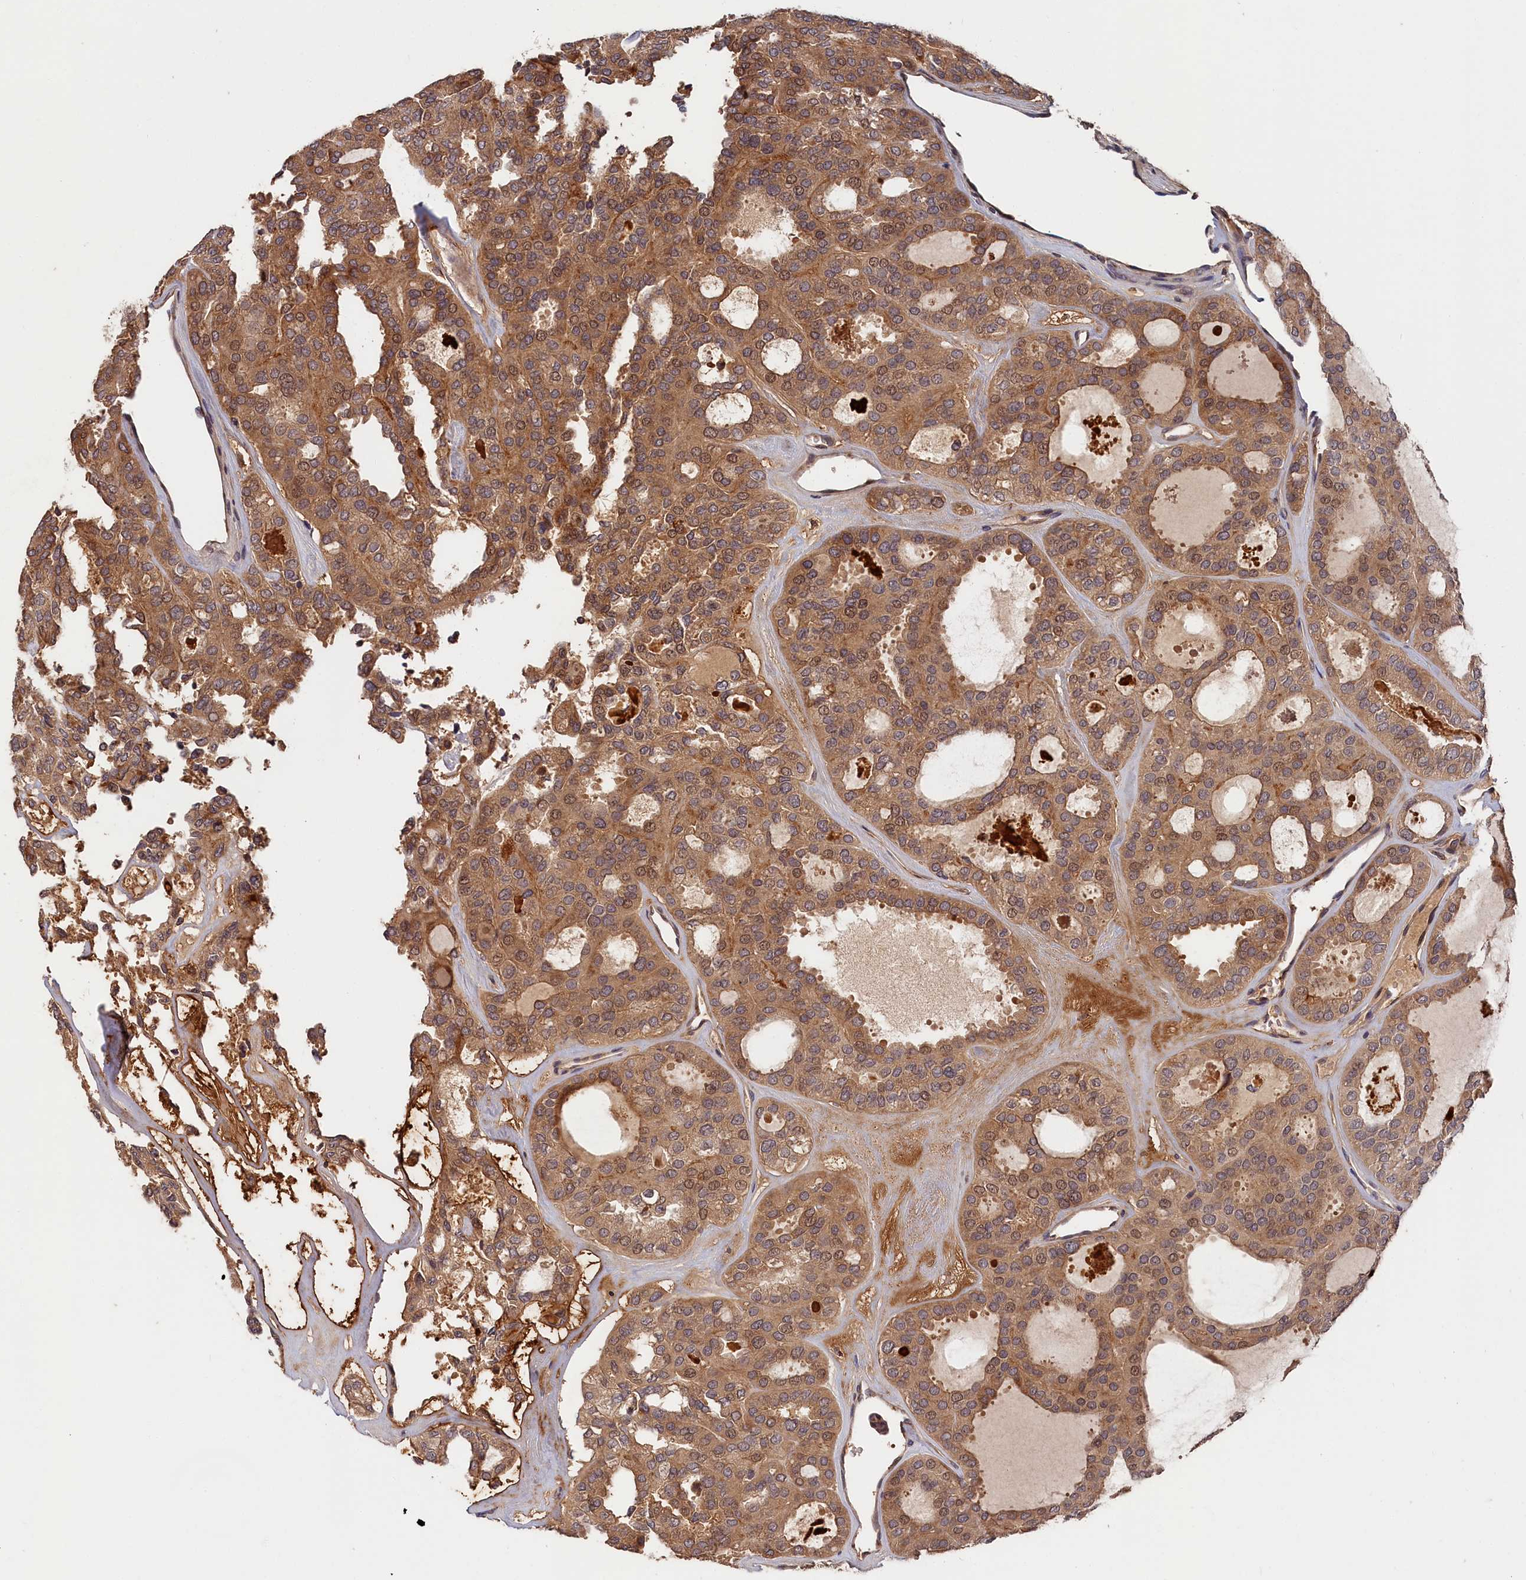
{"staining": {"intensity": "moderate", "quantity": ">75%", "location": "cytoplasmic/membranous"}, "tissue": "thyroid cancer", "cell_type": "Tumor cells", "image_type": "cancer", "snomed": [{"axis": "morphology", "description": "Follicular adenoma carcinoma, NOS"}, {"axis": "topography", "description": "Thyroid gland"}], "caption": "Thyroid cancer (follicular adenoma carcinoma) stained for a protein (brown) demonstrates moderate cytoplasmic/membranous positive positivity in about >75% of tumor cells.", "gene": "ITIH1", "patient": {"sex": "male", "age": 75}}